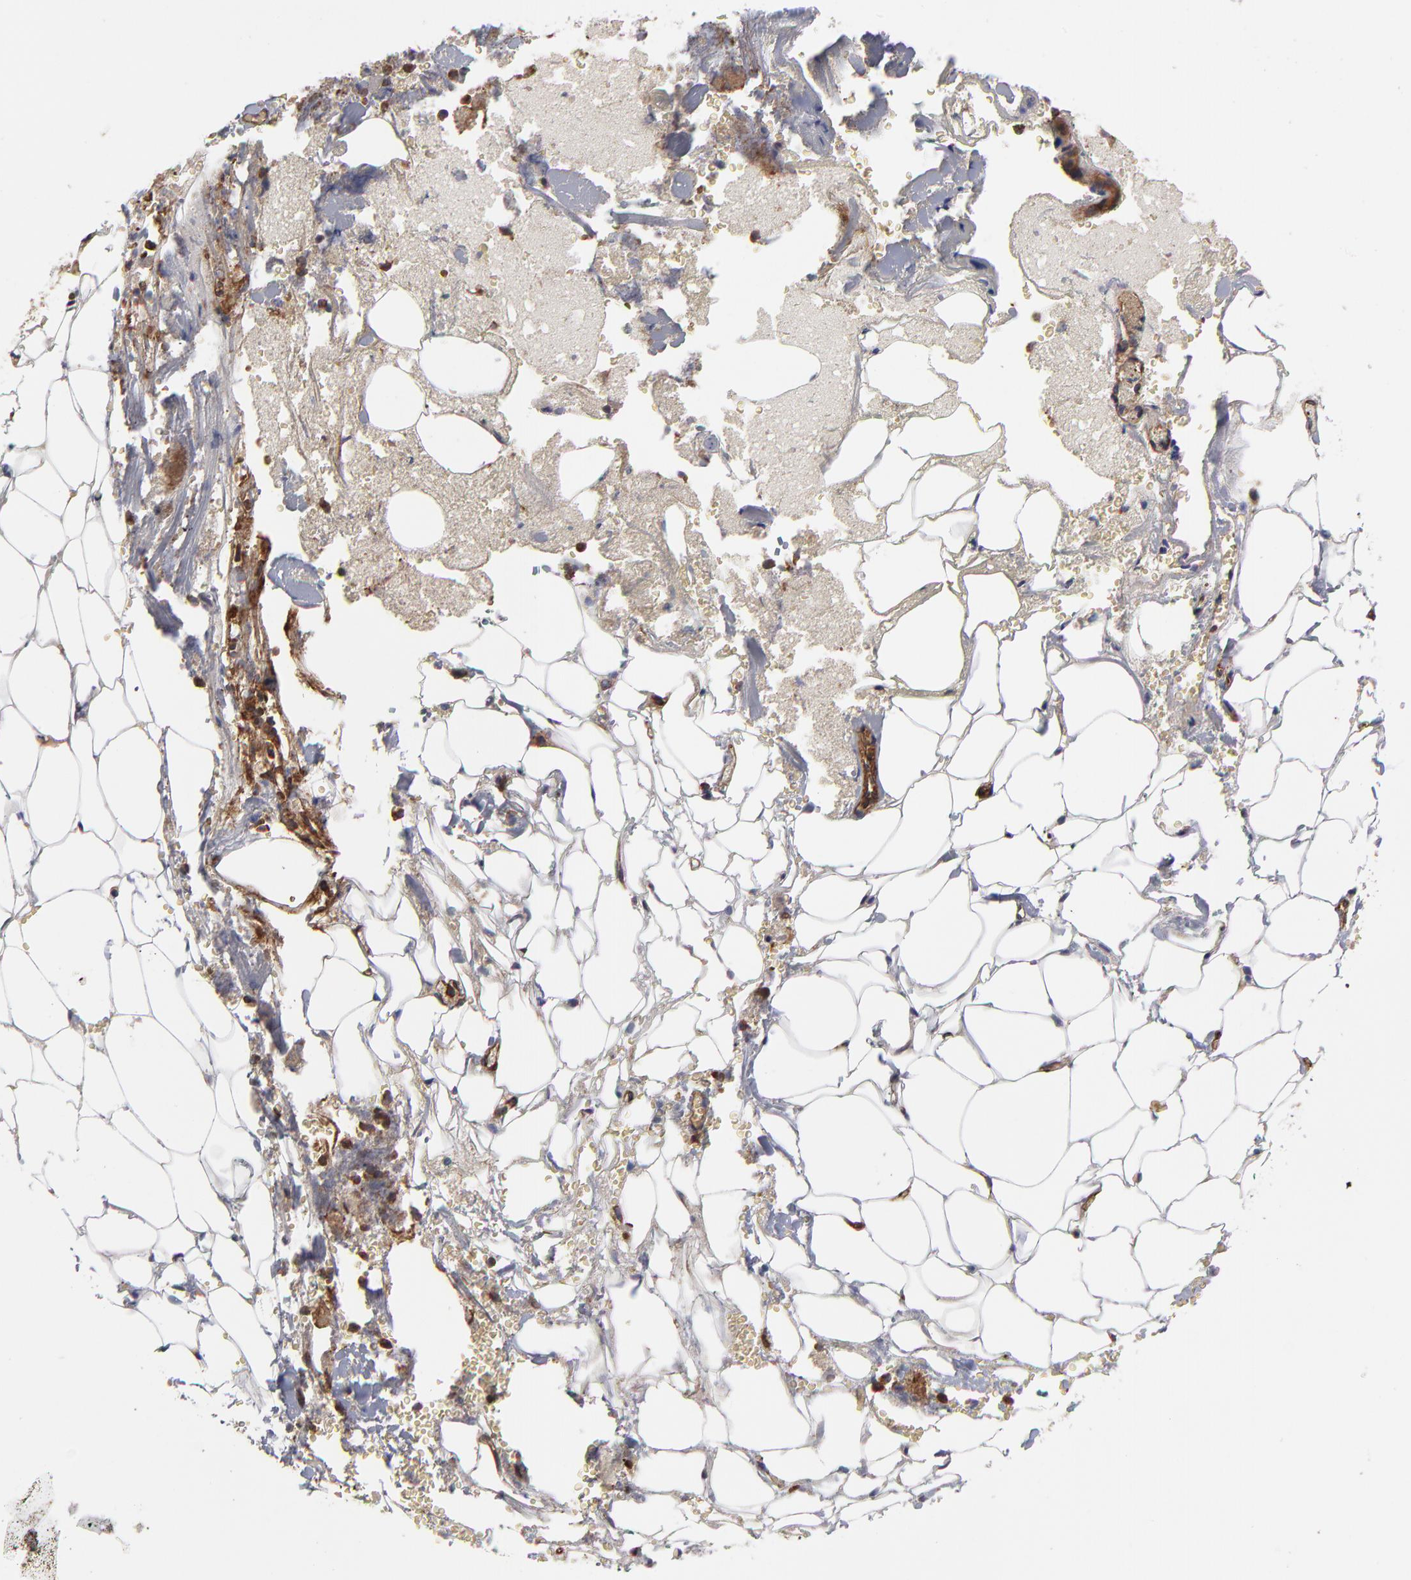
{"staining": {"intensity": "negative", "quantity": "none", "location": "none"}, "tissue": "adrenal gland", "cell_type": "Glandular cells", "image_type": "normal", "snomed": [{"axis": "morphology", "description": "Normal tissue, NOS"}, {"axis": "topography", "description": "Adrenal gland"}], "caption": "IHC micrograph of benign adrenal gland: human adrenal gland stained with DAB (3,3'-diaminobenzidine) displays no significant protein expression in glandular cells. Brightfield microscopy of immunohistochemistry (IHC) stained with DAB (3,3'-diaminobenzidine) (brown) and hematoxylin (blue), captured at high magnification.", "gene": "ASB7", "patient": {"sex": "female", "age": 71}}